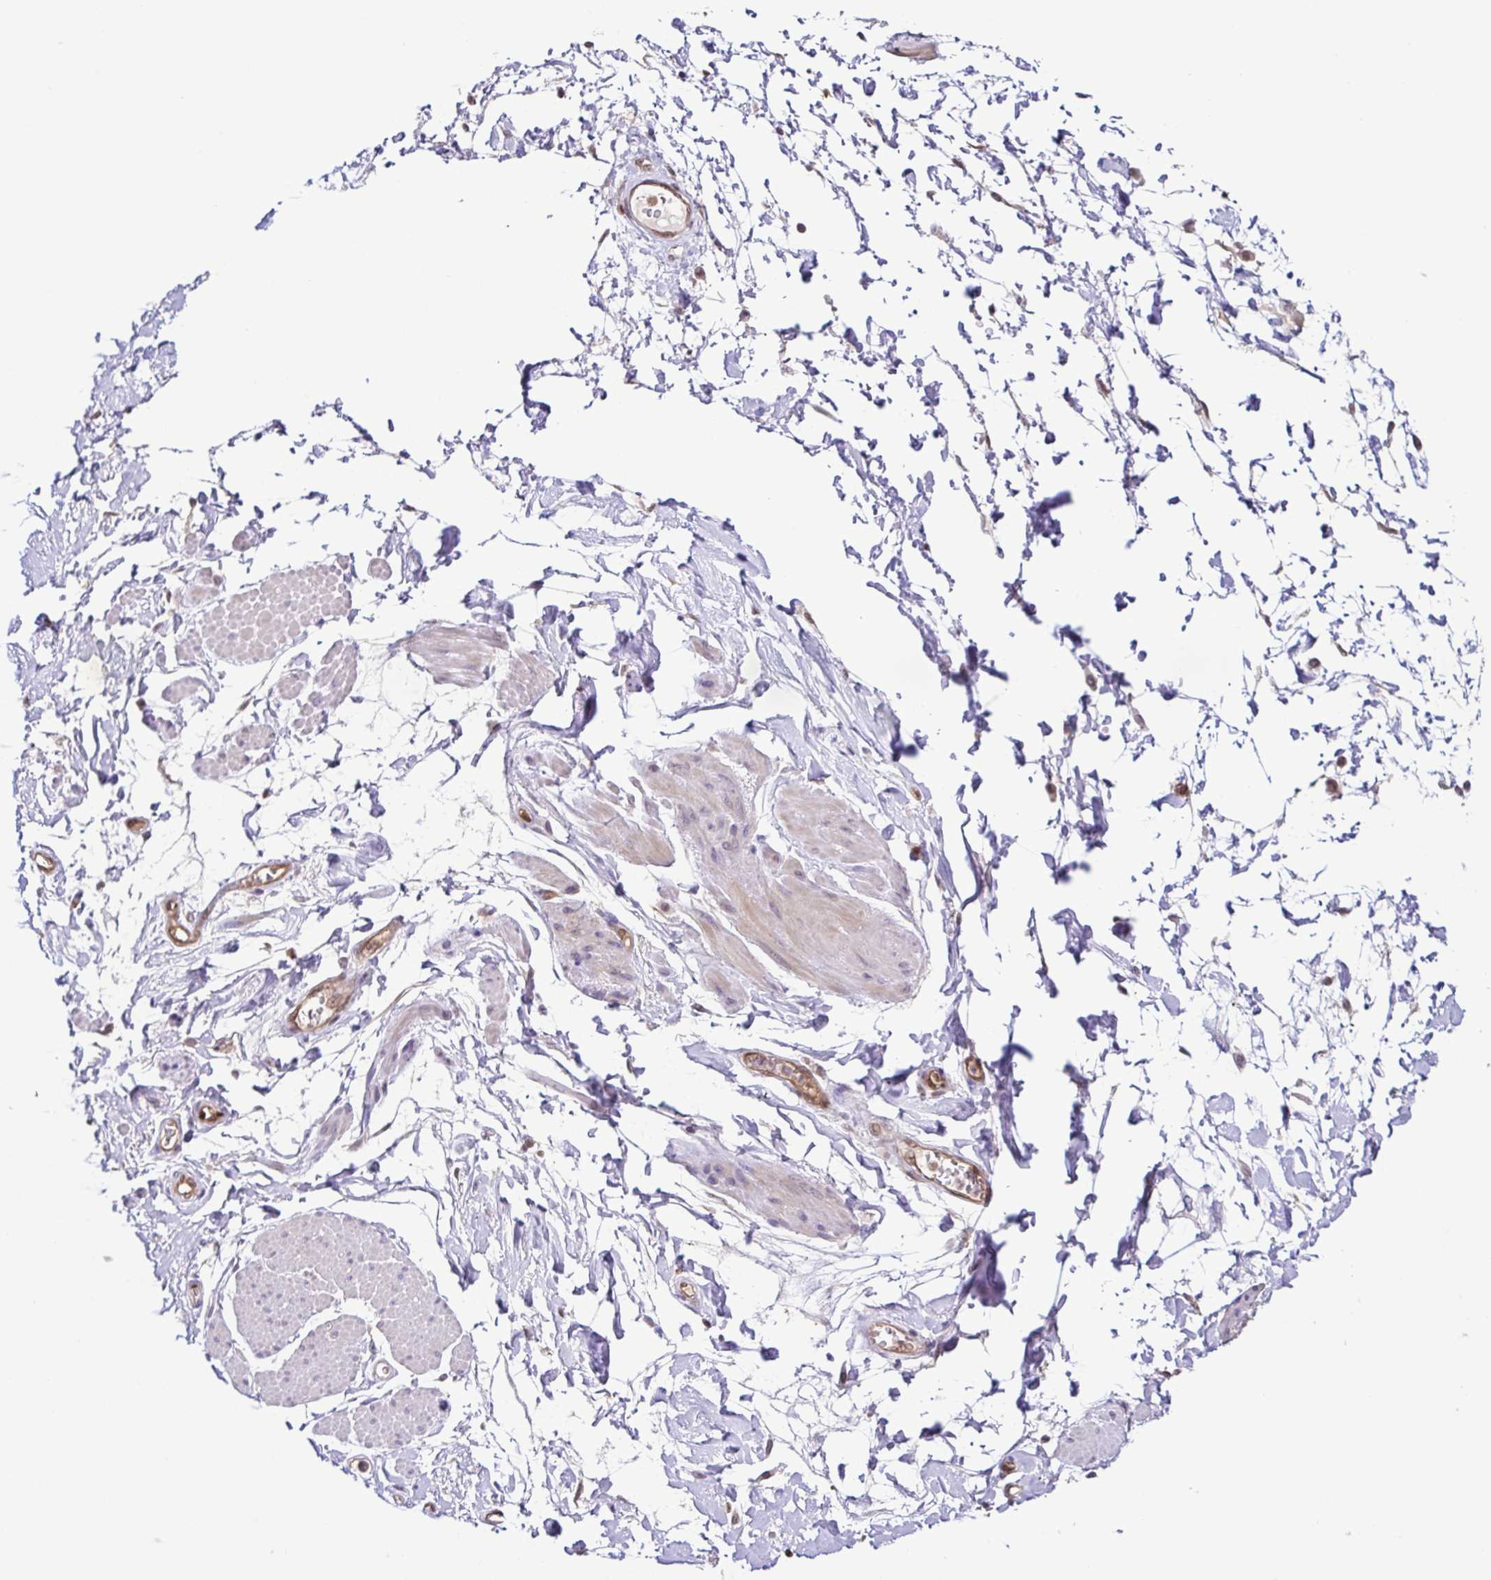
{"staining": {"intensity": "negative", "quantity": "none", "location": "none"}, "tissue": "adipose tissue", "cell_type": "Adipocytes", "image_type": "normal", "snomed": [{"axis": "morphology", "description": "Normal tissue, NOS"}, {"axis": "topography", "description": "Urinary bladder"}, {"axis": "topography", "description": "Peripheral nerve tissue"}], "caption": "Immunohistochemistry (IHC) histopathology image of benign adipose tissue stained for a protein (brown), which shows no staining in adipocytes.", "gene": "PSMB9", "patient": {"sex": "female", "age": 60}}